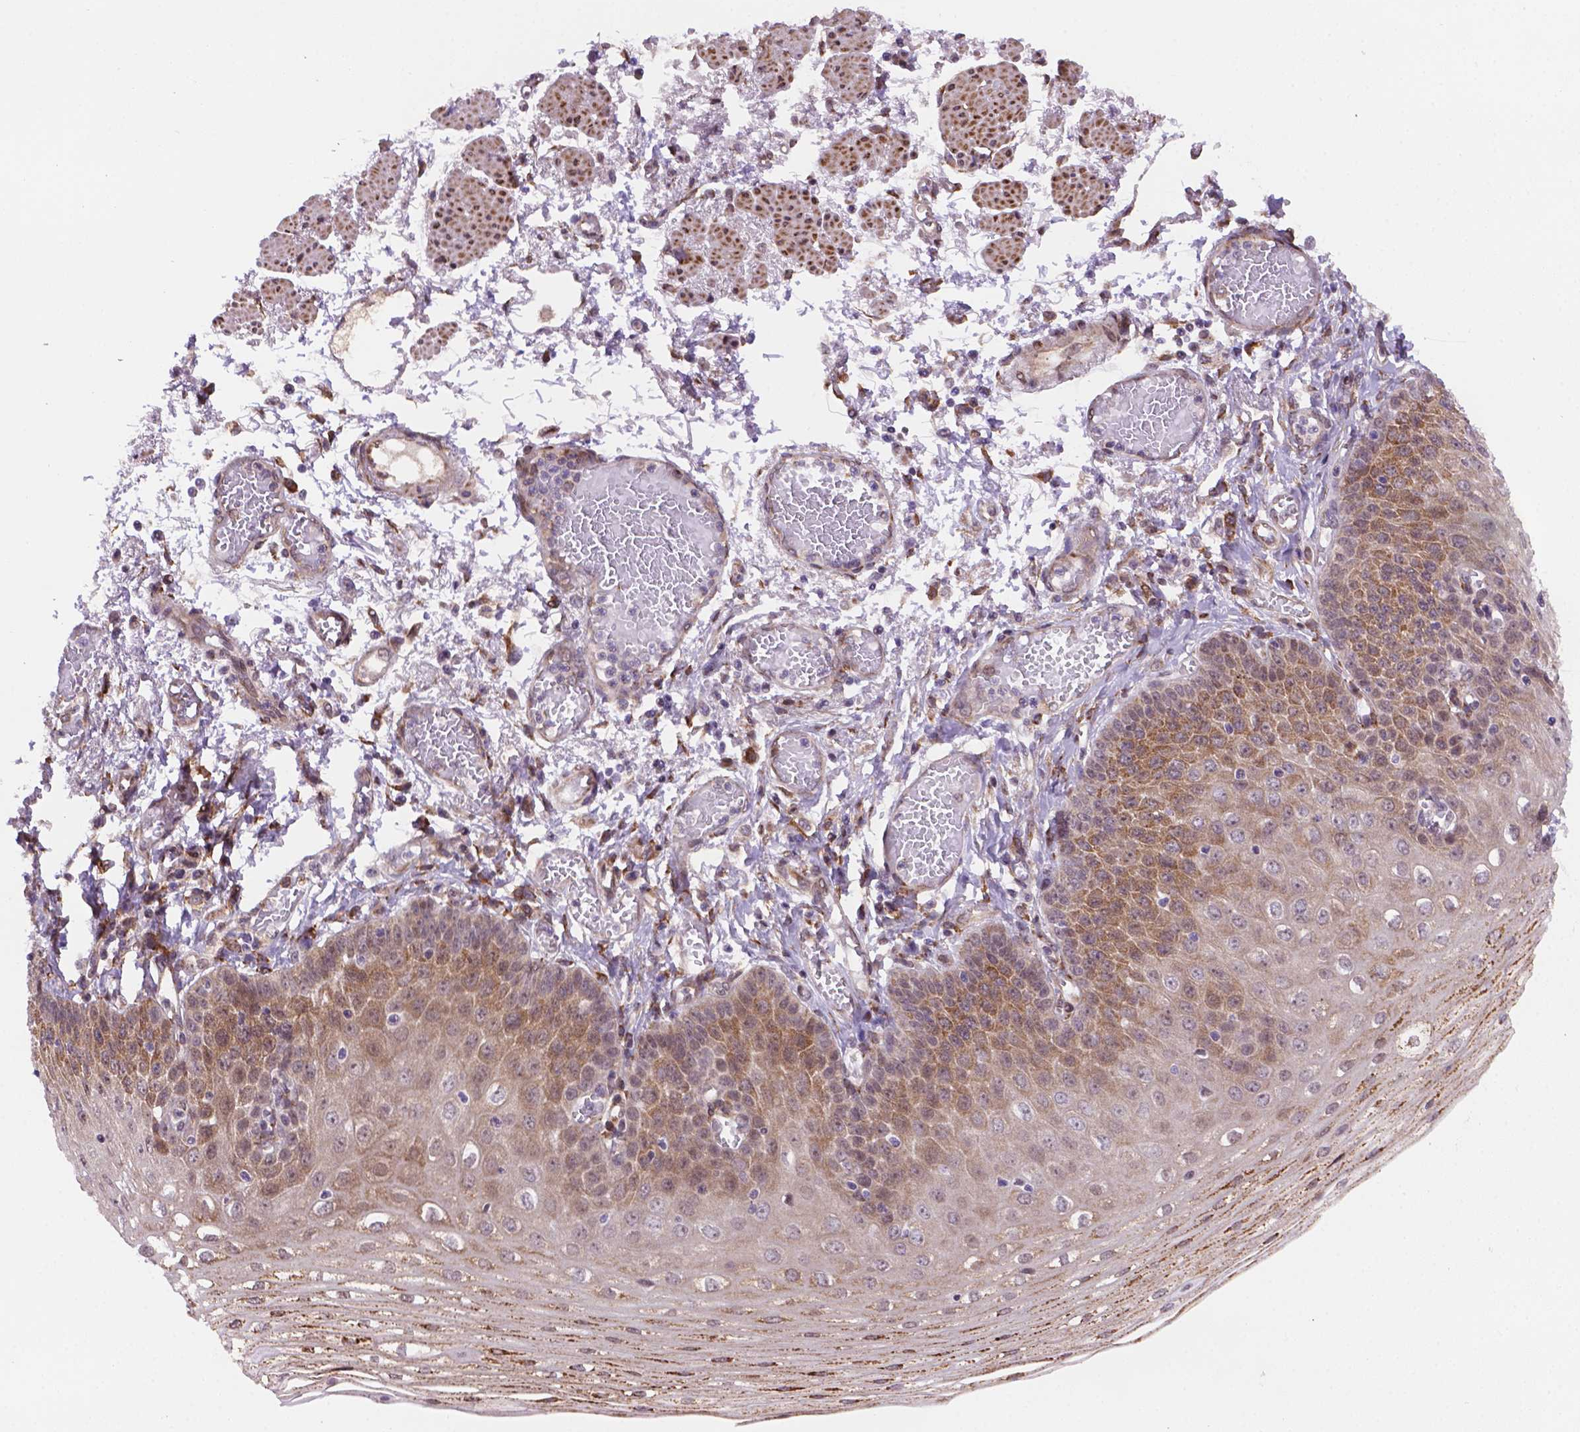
{"staining": {"intensity": "moderate", "quantity": "25%-75%", "location": "cytoplasmic/membranous"}, "tissue": "esophagus", "cell_type": "Squamous epithelial cells", "image_type": "normal", "snomed": [{"axis": "morphology", "description": "Normal tissue, NOS"}, {"axis": "morphology", "description": "Adenocarcinoma, NOS"}, {"axis": "topography", "description": "Esophagus"}], "caption": "The immunohistochemical stain labels moderate cytoplasmic/membranous staining in squamous epithelial cells of normal esophagus. Ihc stains the protein of interest in brown and the nuclei are stained blue.", "gene": "FNIP1", "patient": {"sex": "male", "age": 81}}